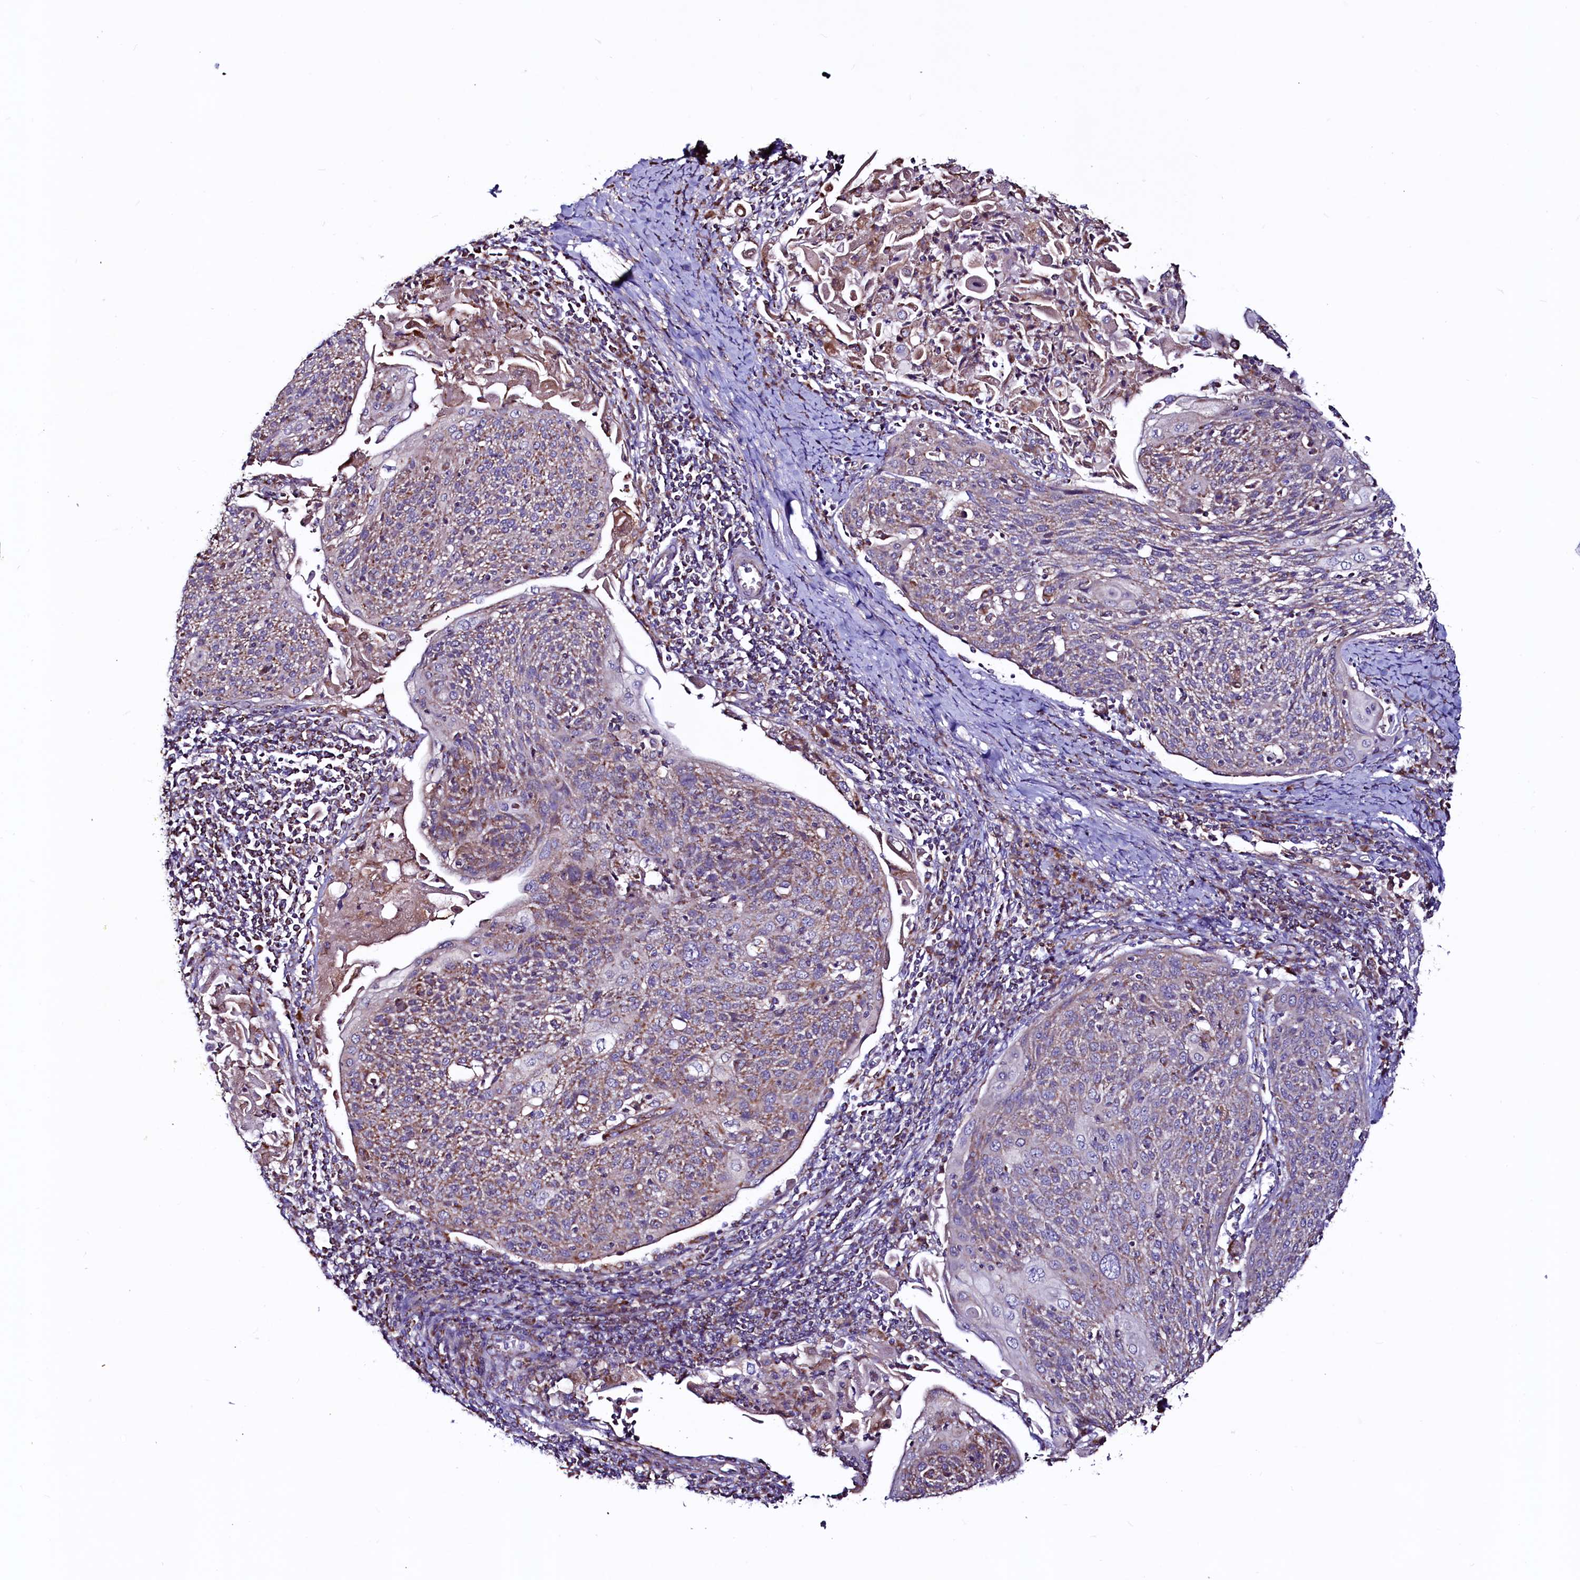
{"staining": {"intensity": "weak", "quantity": ">75%", "location": "cytoplasmic/membranous"}, "tissue": "cervical cancer", "cell_type": "Tumor cells", "image_type": "cancer", "snomed": [{"axis": "morphology", "description": "Squamous cell carcinoma, NOS"}, {"axis": "topography", "description": "Cervix"}], "caption": "Immunohistochemistry image of neoplastic tissue: cervical cancer (squamous cell carcinoma) stained using immunohistochemistry shows low levels of weak protein expression localized specifically in the cytoplasmic/membranous of tumor cells, appearing as a cytoplasmic/membranous brown color.", "gene": "STARD5", "patient": {"sex": "female", "age": 67}}